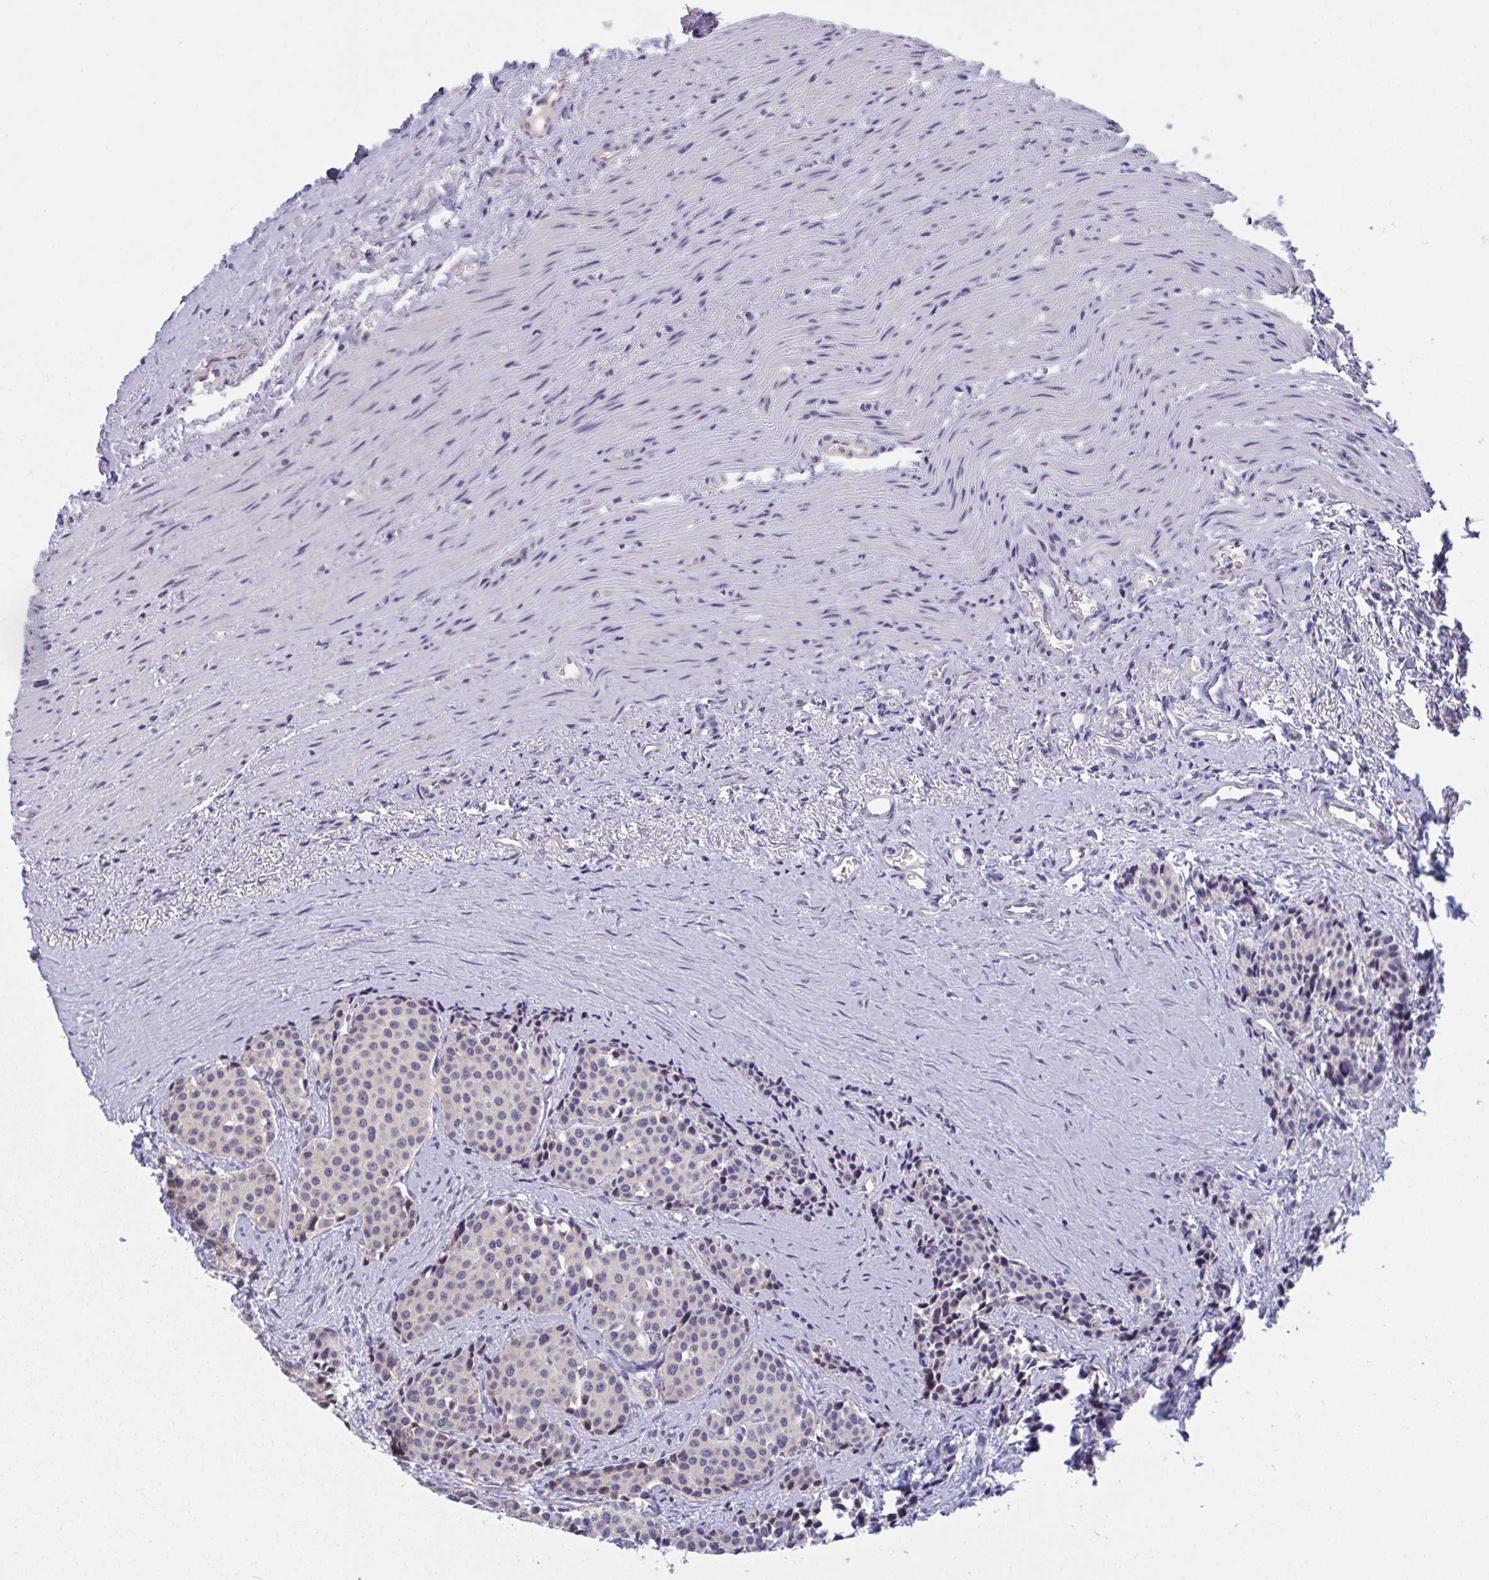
{"staining": {"intensity": "negative", "quantity": "none", "location": "none"}, "tissue": "carcinoid", "cell_type": "Tumor cells", "image_type": "cancer", "snomed": [{"axis": "morphology", "description": "Carcinoid, malignant, NOS"}, {"axis": "topography", "description": "Small intestine"}], "caption": "The immunohistochemistry (IHC) image has no significant staining in tumor cells of malignant carcinoid tissue.", "gene": "RIOK1", "patient": {"sex": "male", "age": 73}}